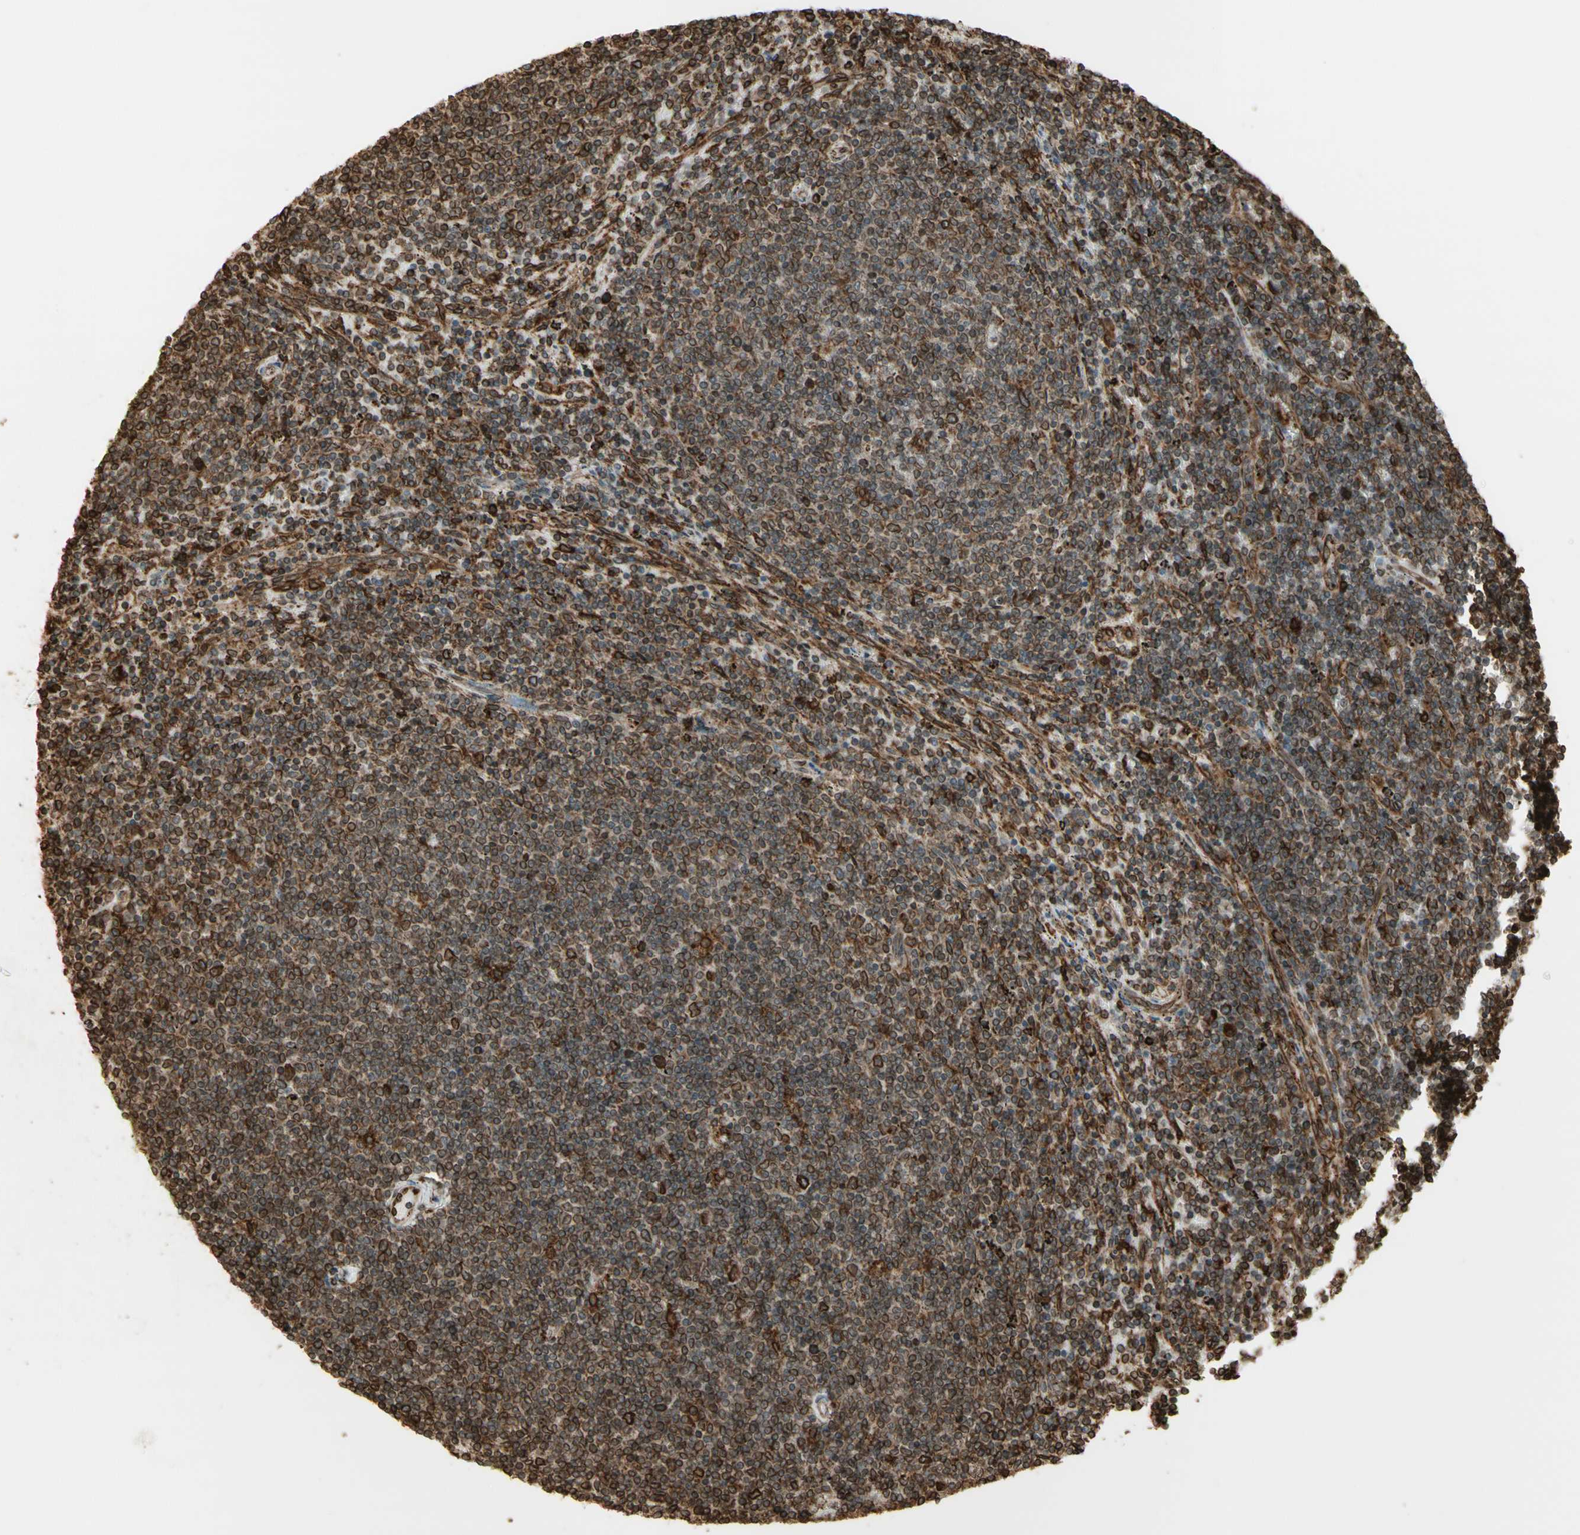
{"staining": {"intensity": "moderate", "quantity": ">75%", "location": "cytoplasmic/membranous"}, "tissue": "lymphoma", "cell_type": "Tumor cells", "image_type": "cancer", "snomed": [{"axis": "morphology", "description": "Malignant lymphoma, non-Hodgkin's type, Low grade"}, {"axis": "topography", "description": "Spleen"}], "caption": "Tumor cells show medium levels of moderate cytoplasmic/membranous positivity in approximately >75% of cells in lymphoma. The staining was performed using DAB (3,3'-diaminobenzidine) to visualize the protein expression in brown, while the nuclei were stained in blue with hematoxylin (Magnification: 20x).", "gene": "CANX", "patient": {"sex": "female", "age": 50}}